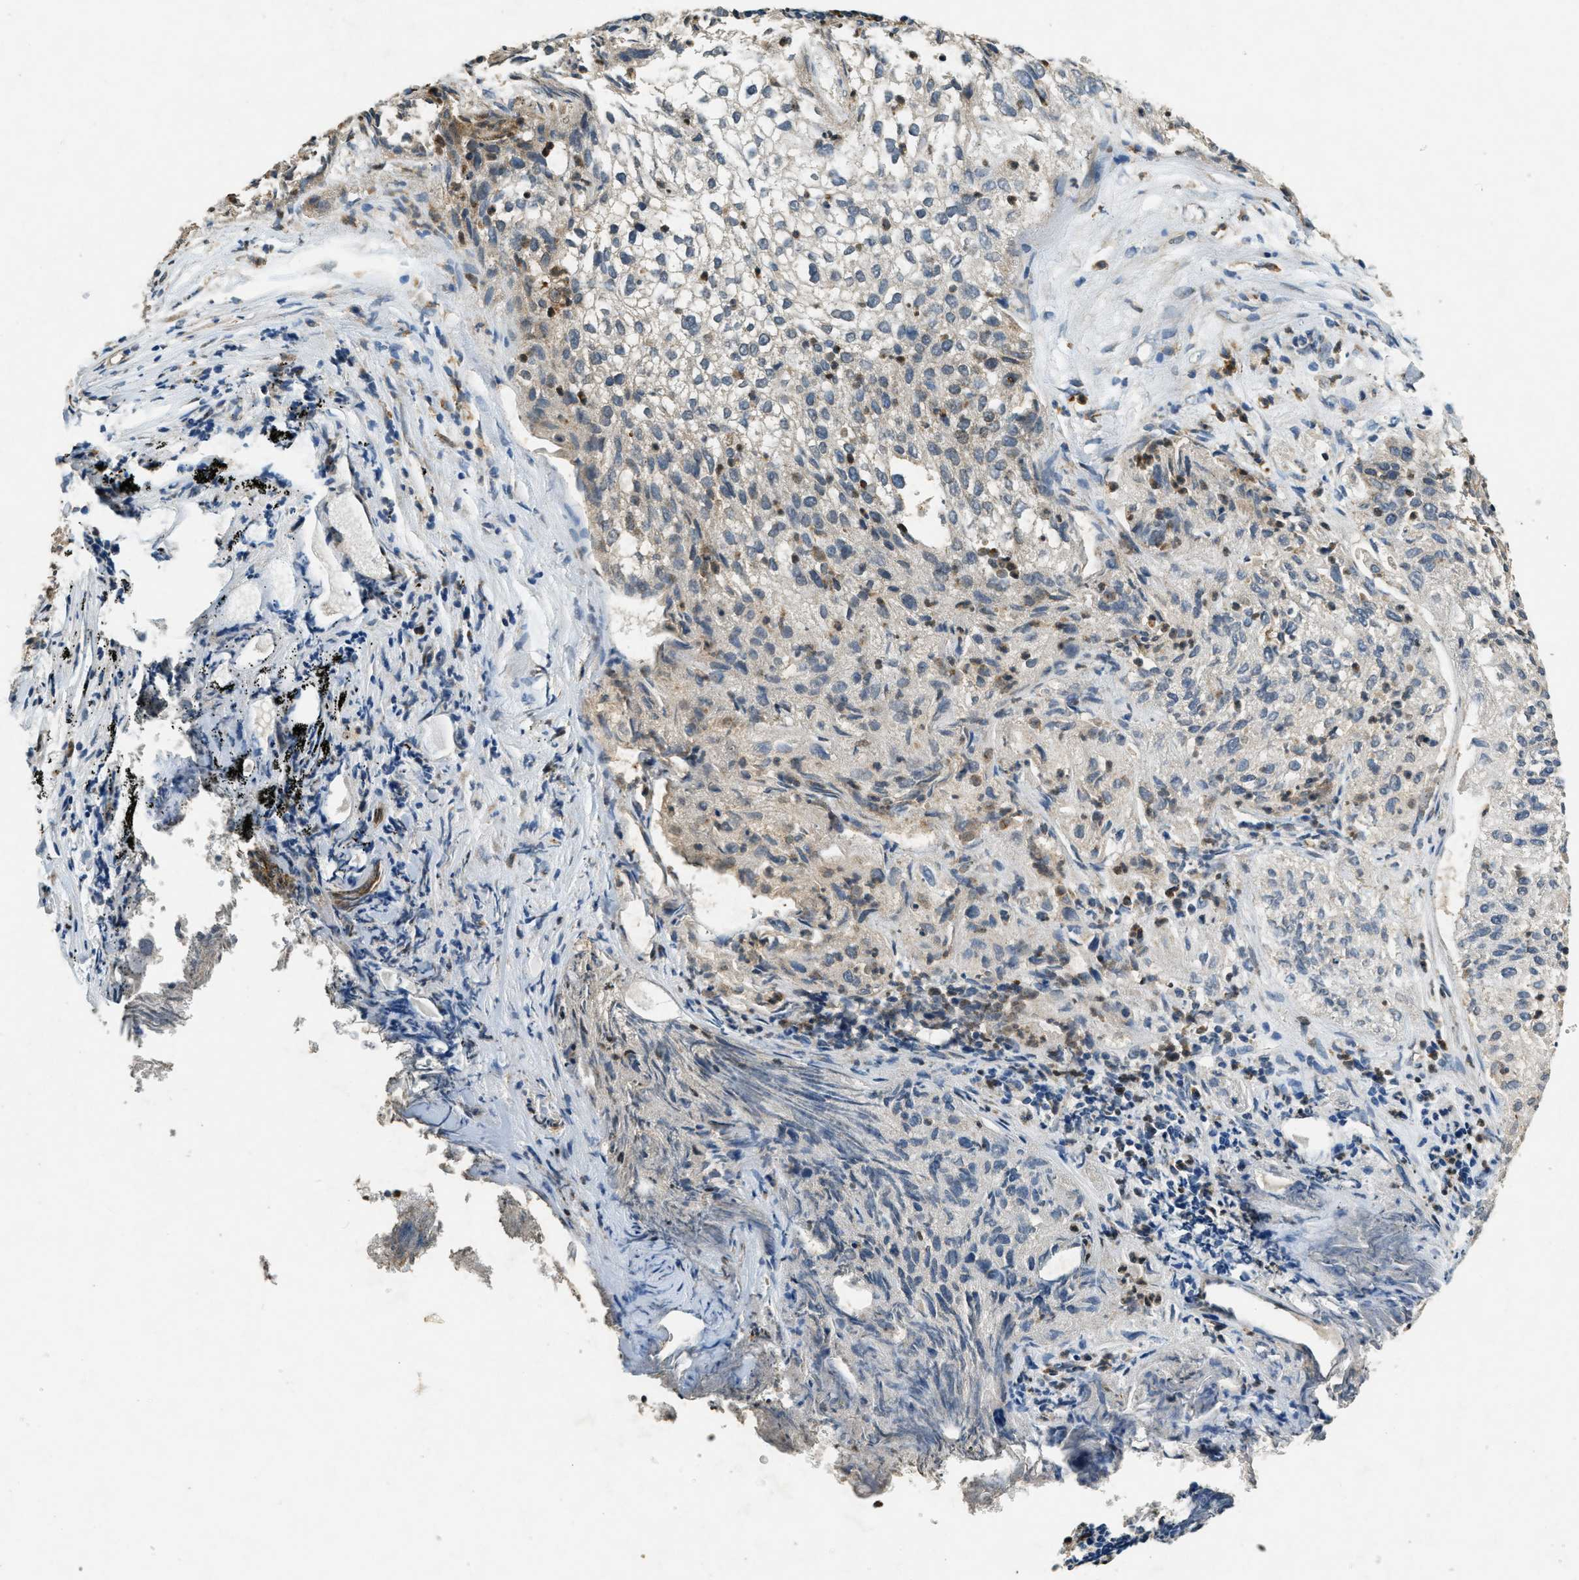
{"staining": {"intensity": "weak", "quantity": "<25%", "location": "cytoplasmic/membranous"}, "tissue": "lung cancer", "cell_type": "Tumor cells", "image_type": "cancer", "snomed": [{"axis": "morphology", "description": "Inflammation, NOS"}, {"axis": "morphology", "description": "Squamous cell carcinoma, NOS"}, {"axis": "topography", "description": "Lymph node"}, {"axis": "topography", "description": "Soft tissue"}, {"axis": "topography", "description": "Lung"}], "caption": "DAB (3,3'-diaminobenzidine) immunohistochemical staining of human lung cancer demonstrates no significant expression in tumor cells.", "gene": "RAB3D", "patient": {"sex": "male", "age": 66}}